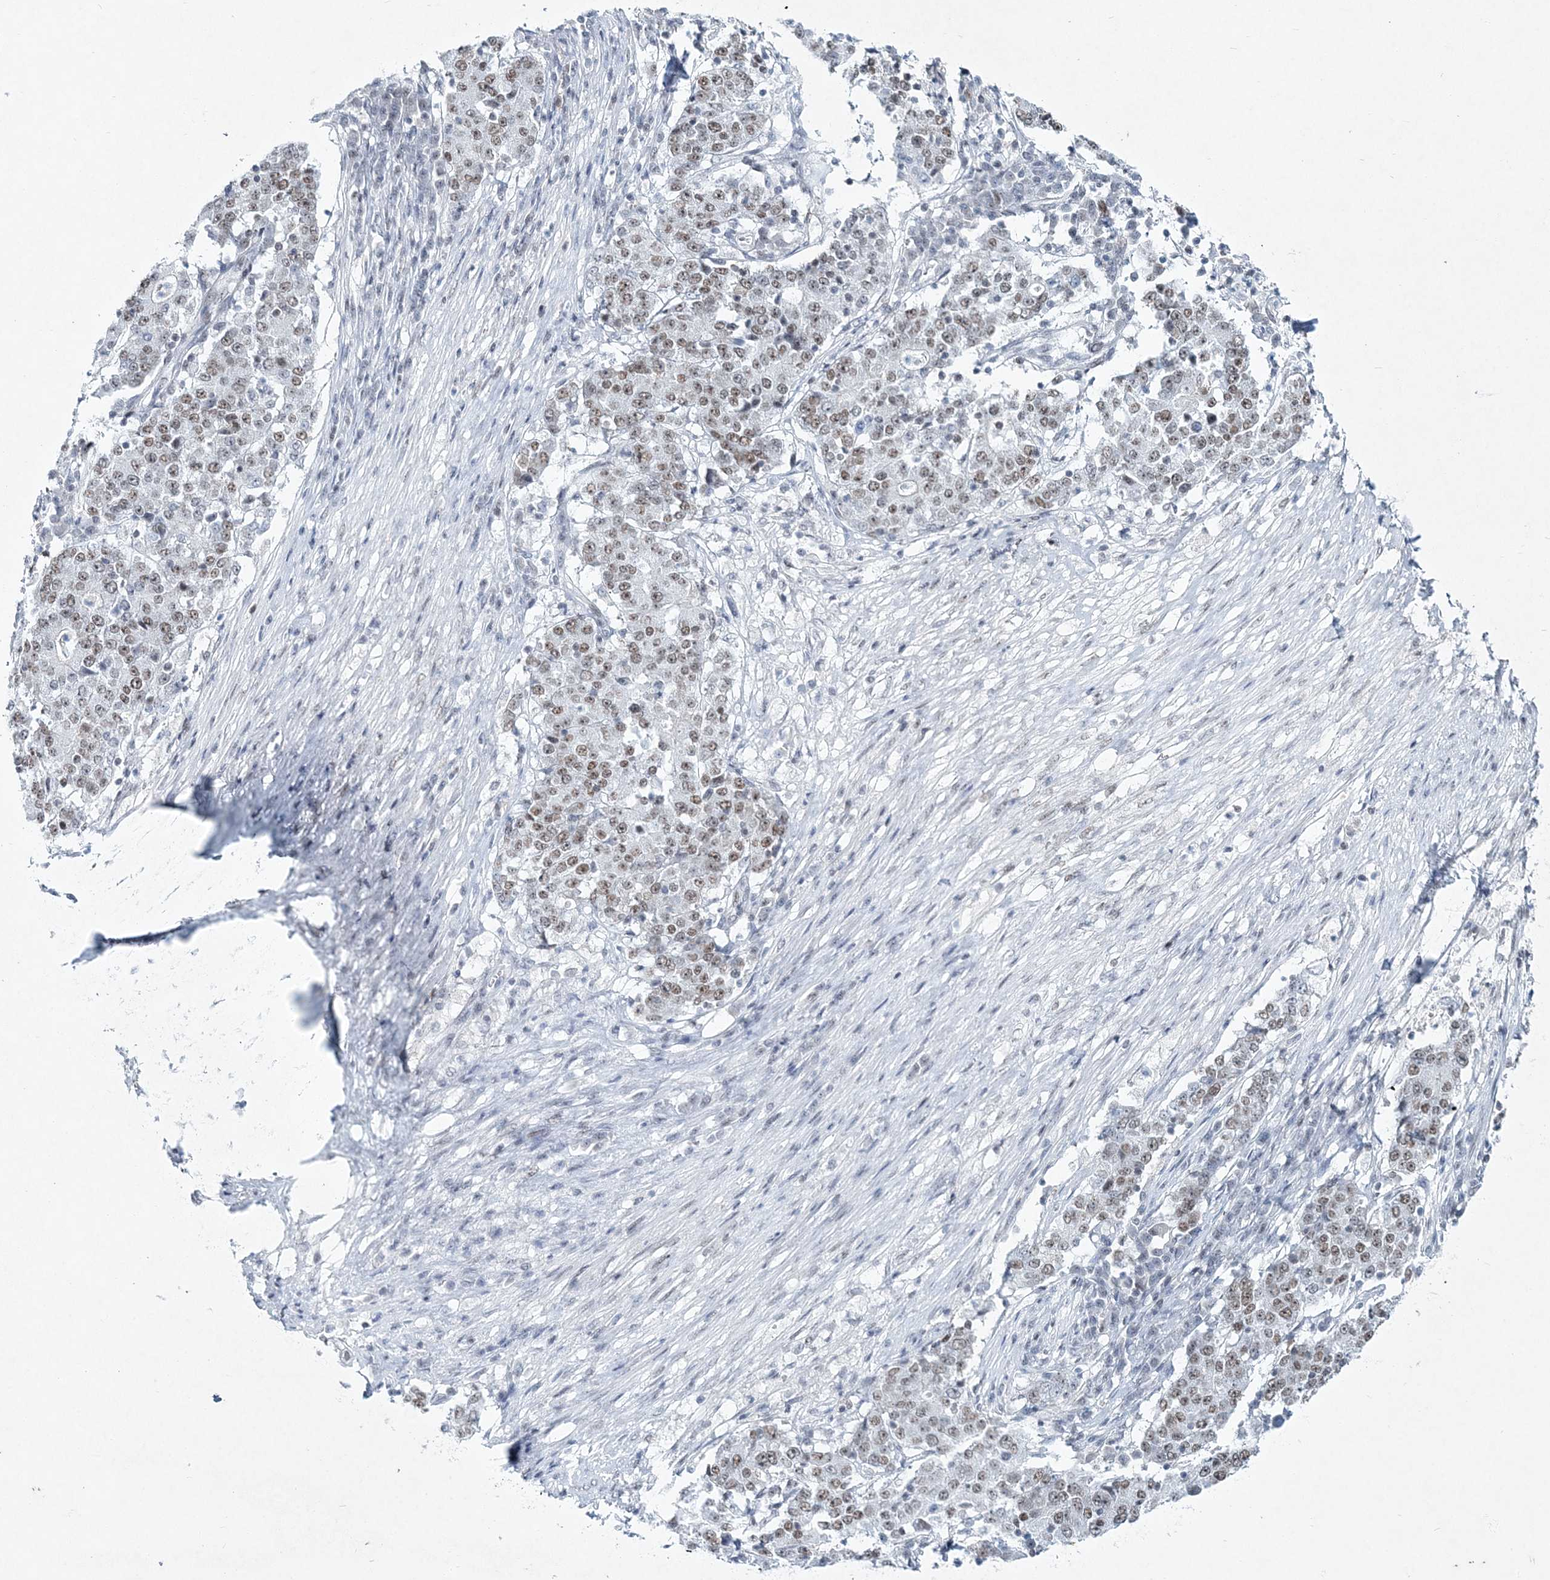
{"staining": {"intensity": "weak", "quantity": ">75%", "location": "nuclear"}, "tissue": "stomach cancer", "cell_type": "Tumor cells", "image_type": "cancer", "snomed": [{"axis": "morphology", "description": "Adenocarcinoma, NOS"}, {"axis": "topography", "description": "Stomach"}], "caption": "This image demonstrates immunohistochemistry (IHC) staining of adenocarcinoma (stomach), with low weak nuclear expression in about >75% of tumor cells.", "gene": "LRRFIP2", "patient": {"sex": "male", "age": 59}}